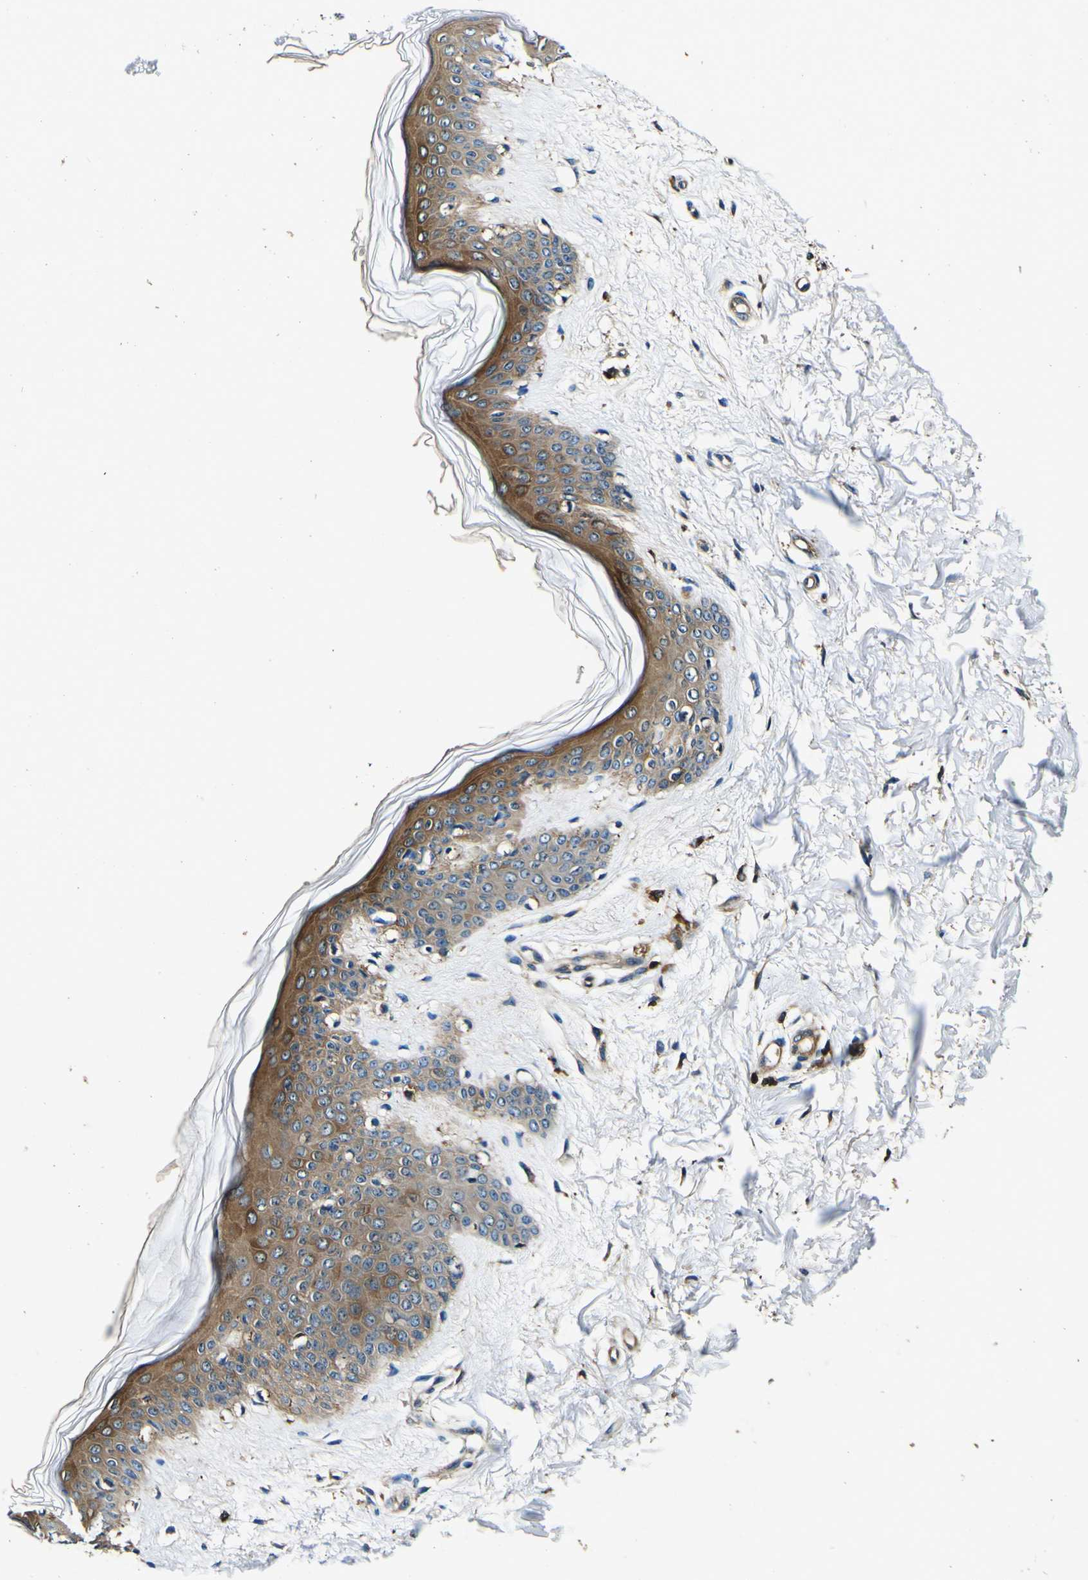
{"staining": {"intensity": "moderate", "quantity": ">75%", "location": "cytoplasmic/membranous"}, "tissue": "skin", "cell_type": "Fibroblasts", "image_type": "normal", "snomed": [{"axis": "morphology", "description": "Normal tissue, NOS"}, {"axis": "topography", "description": "Skin"}], "caption": "Immunohistochemical staining of normal skin displays moderate cytoplasmic/membranous protein staining in approximately >75% of fibroblasts.", "gene": "RHOT2", "patient": {"sex": "female", "age": 41}}